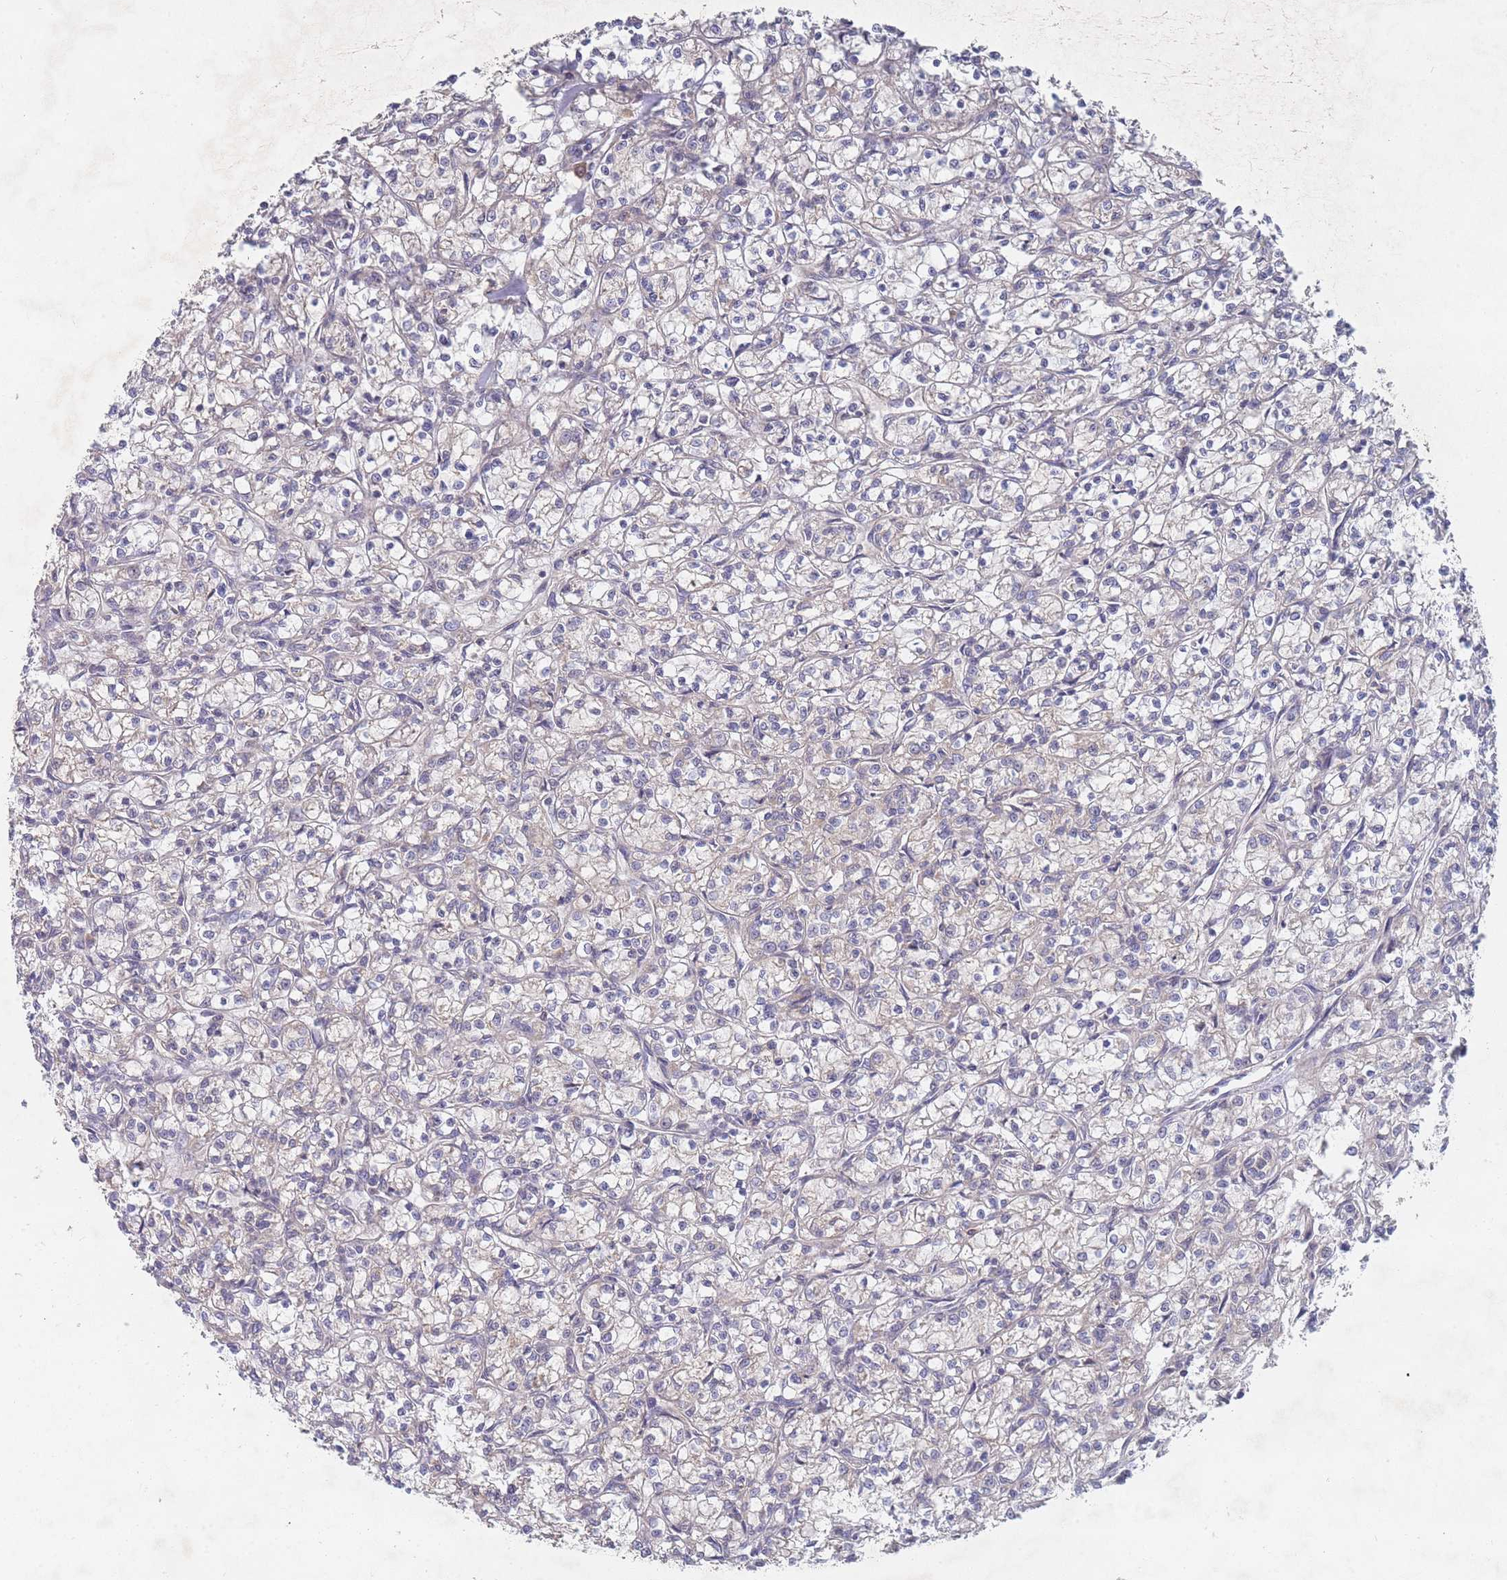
{"staining": {"intensity": "negative", "quantity": "none", "location": "none"}, "tissue": "renal cancer", "cell_type": "Tumor cells", "image_type": "cancer", "snomed": [{"axis": "morphology", "description": "Adenocarcinoma, NOS"}, {"axis": "topography", "description": "Kidney"}], "caption": "DAB immunohistochemical staining of human renal adenocarcinoma displays no significant staining in tumor cells.", "gene": "SLC35F5", "patient": {"sex": "female", "age": 59}}